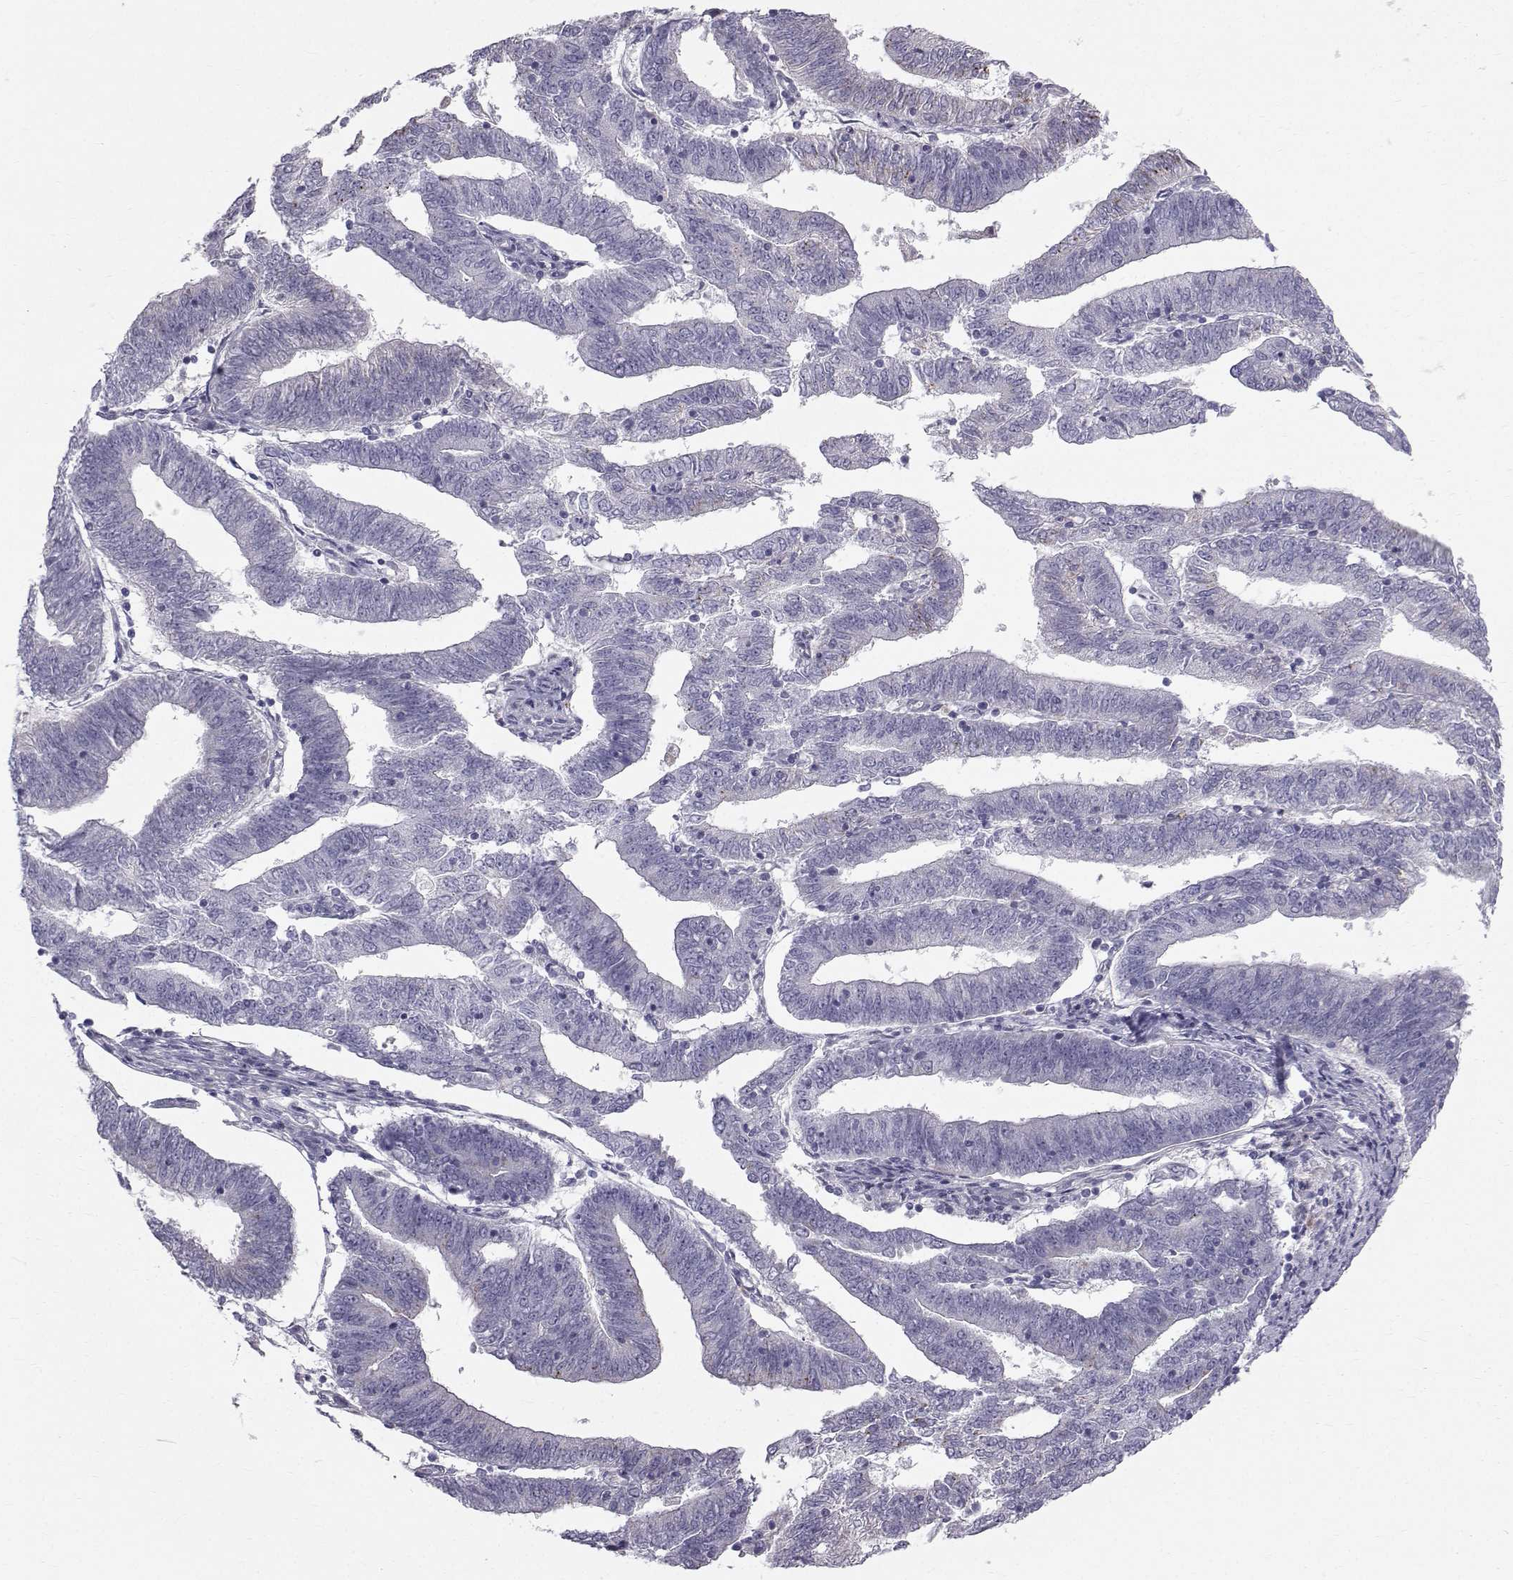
{"staining": {"intensity": "negative", "quantity": "none", "location": "none"}, "tissue": "endometrial cancer", "cell_type": "Tumor cells", "image_type": "cancer", "snomed": [{"axis": "morphology", "description": "Adenocarcinoma, NOS"}, {"axis": "topography", "description": "Endometrium"}], "caption": "Immunohistochemistry image of endometrial cancer stained for a protein (brown), which exhibits no staining in tumor cells.", "gene": "CALCR", "patient": {"sex": "female", "age": 82}}